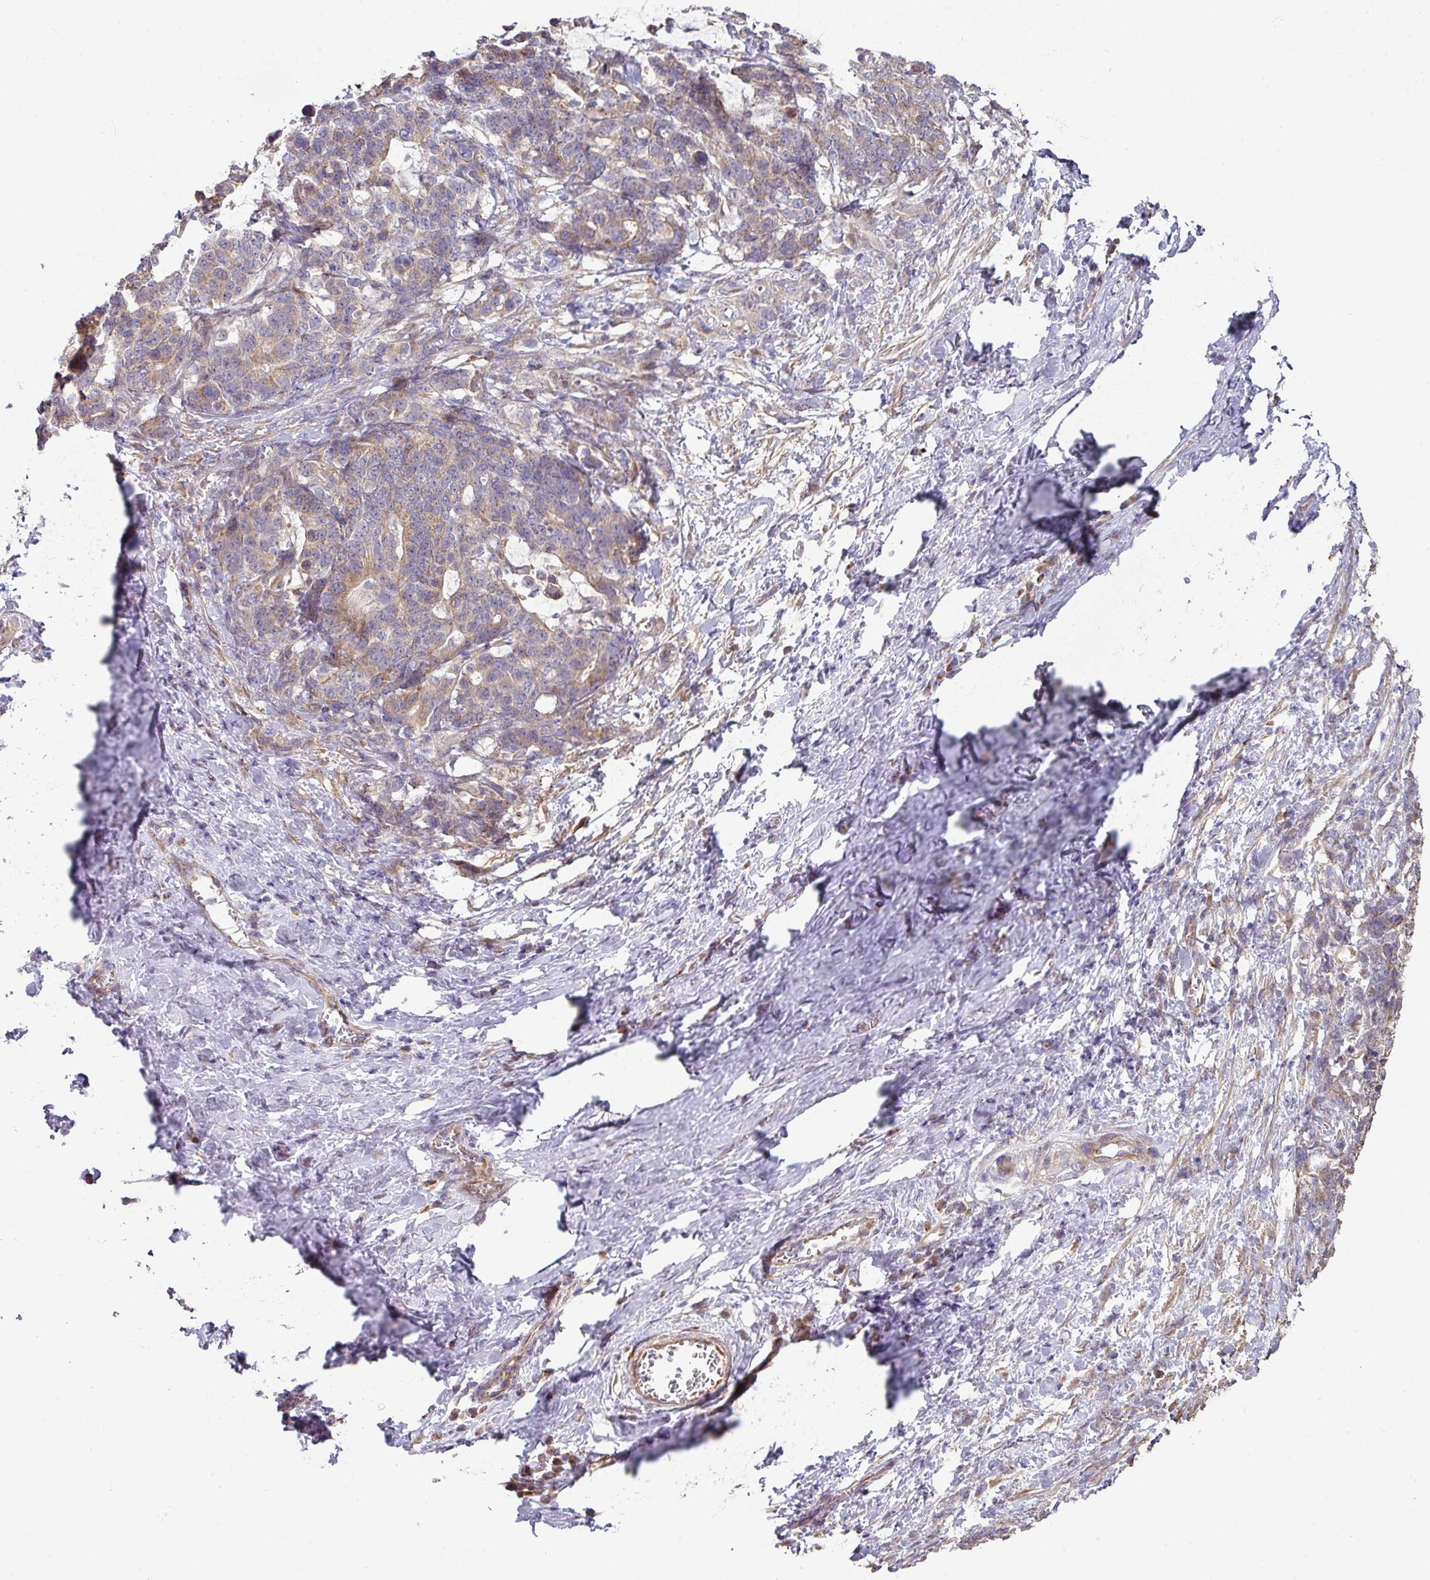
{"staining": {"intensity": "moderate", "quantity": "25%-75%", "location": "cytoplasmic/membranous"}, "tissue": "stomach cancer", "cell_type": "Tumor cells", "image_type": "cancer", "snomed": [{"axis": "morphology", "description": "Normal tissue, NOS"}, {"axis": "morphology", "description": "Adenocarcinoma, NOS"}, {"axis": "topography", "description": "Stomach"}], "caption": "A micrograph showing moderate cytoplasmic/membranous staining in approximately 25%-75% of tumor cells in adenocarcinoma (stomach), as visualized by brown immunohistochemical staining.", "gene": "STK35", "patient": {"sex": "female", "age": 64}}